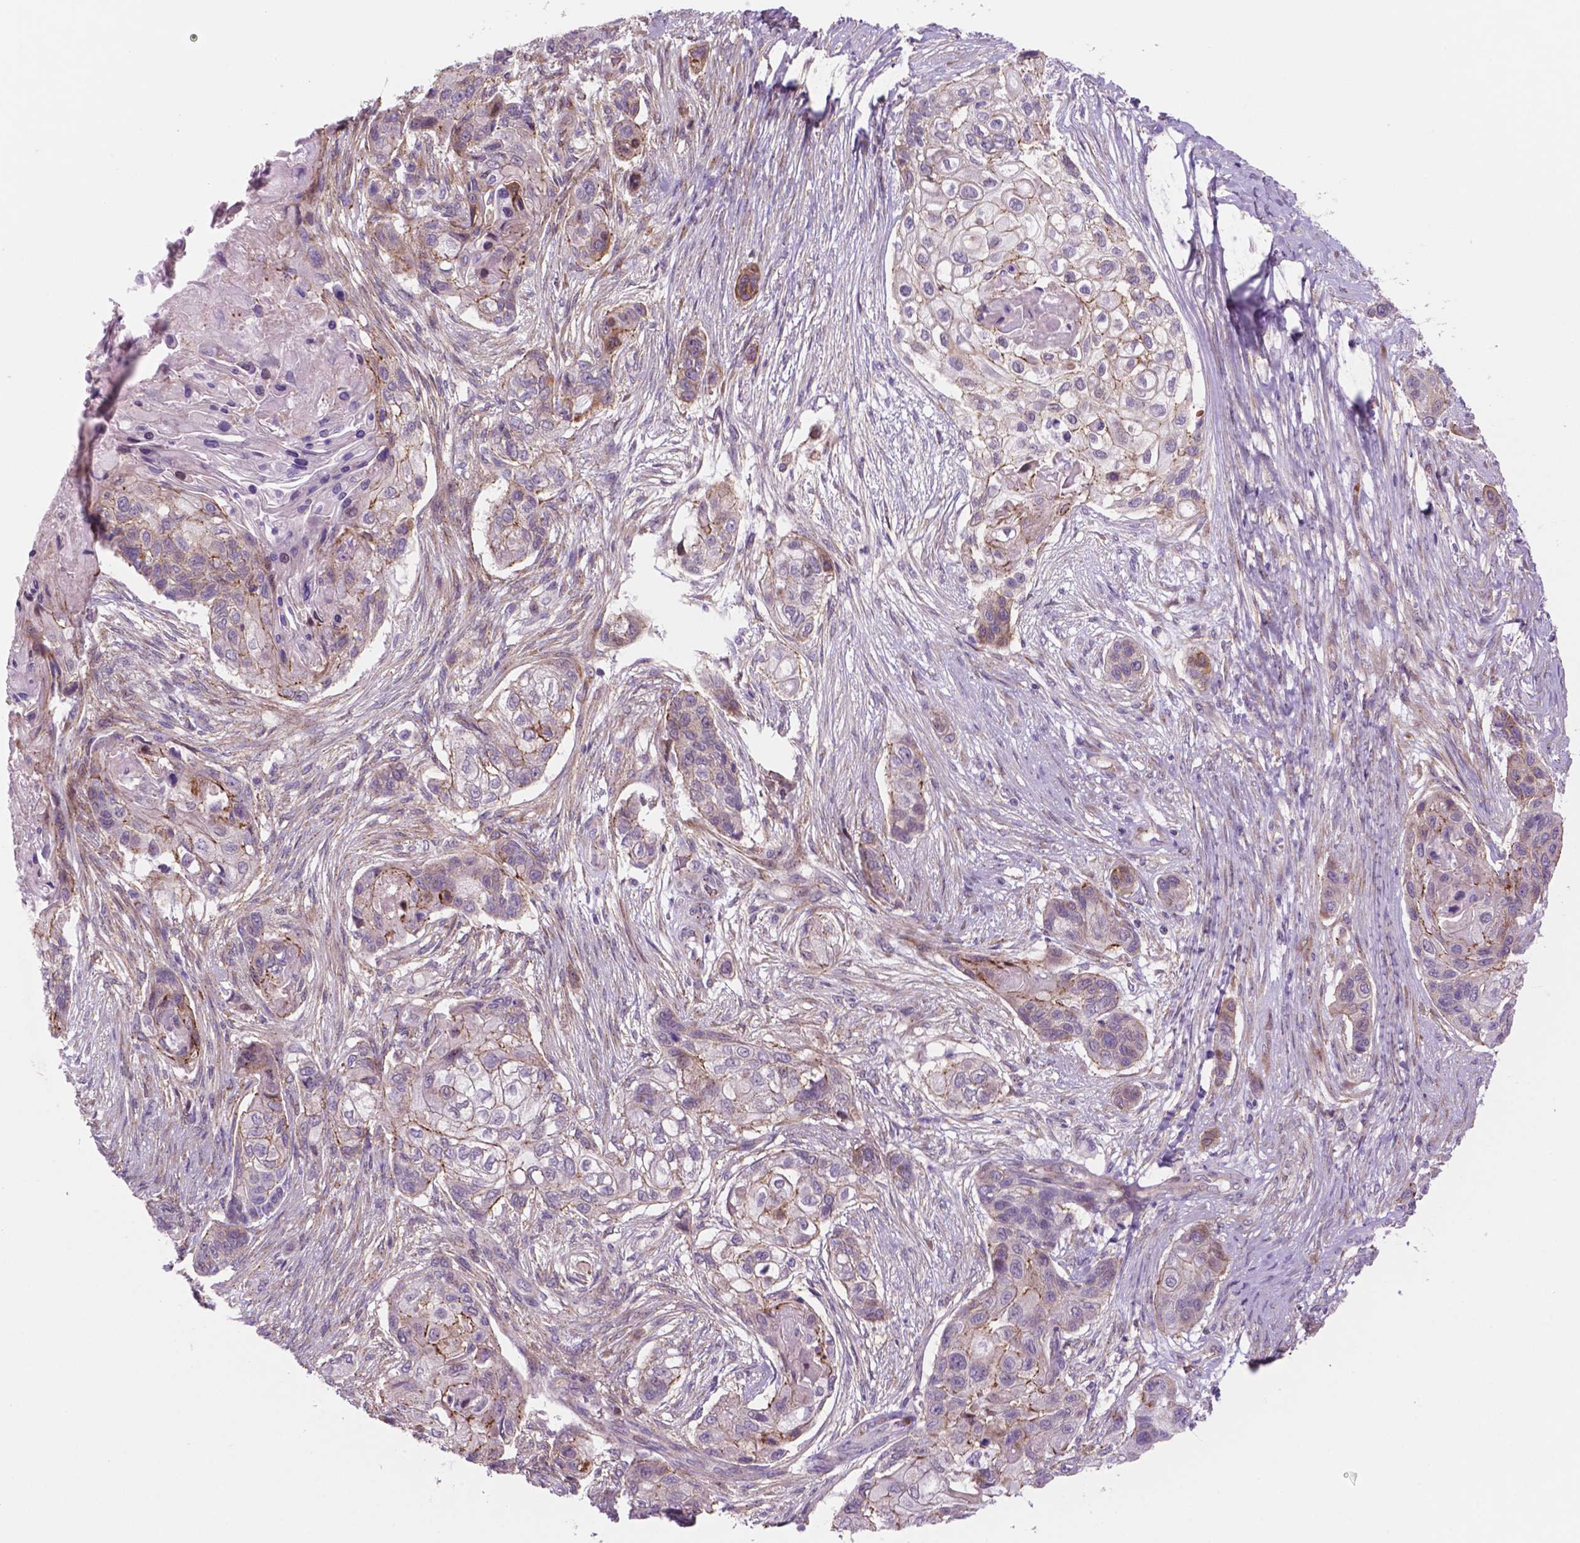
{"staining": {"intensity": "moderate", "quantity": "<25%", "location": "cytoplasmic/membranous"}, "tissue": "lung cancer", "cell_type": "Tumor cells", "image_type": "cancer", "snomed": [{"axis": "morphology", "description": "Squamous cell carcinoma, NOS"}, {"axis": "topography", "description": "Lung"}], "caption": "Immunohistochemical staining of human lung cancer (squamous cell carcinoma) demonstrates moderate cytoplasmic/membranous protein expression in approximately <25% of tumor cells.", "gene": "RND3", "patient": {"sex": "male", "age": 69}}